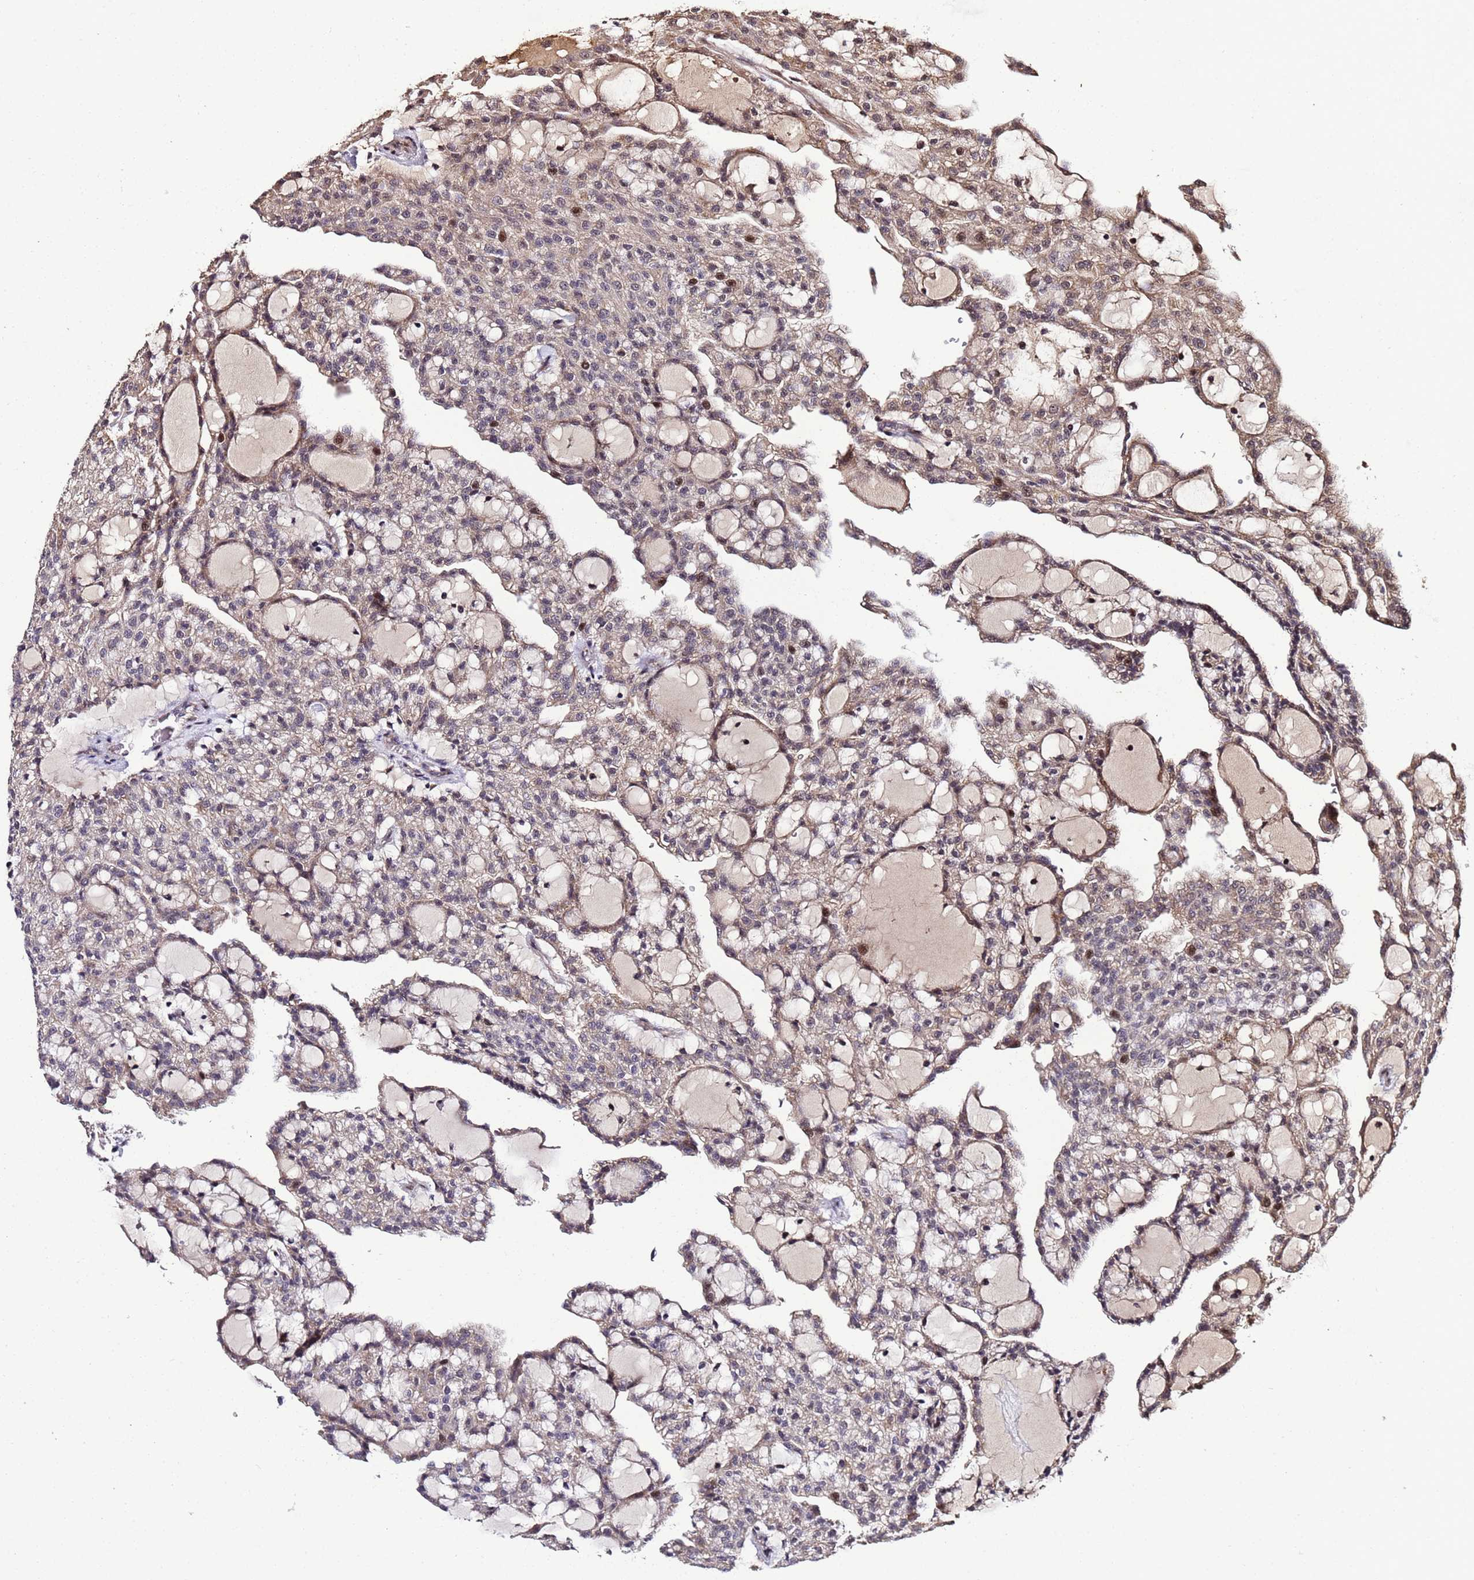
{"staining": {"intensity": "moderate", "quantity": "<25%", "location": "cytoplasmic/membranous,nuclear"}, "tissue": "renal cancer", "cell_type": "Tumor cells", "image_type": "cancer", "snomed": [{"axis": "morphology", "description": "Adenocarcinoma, NOS"}, {"axis": "topography", "description": "Kidney"}], "caption": "Protein expression analysis of human renal adenocarcinoma reveals moderate cytoplasmic/membranous and nuclear expression in approximately <25% of tumor cells.", "gene": "WNK4", "patient": {"sex": "male", "age": 63}}